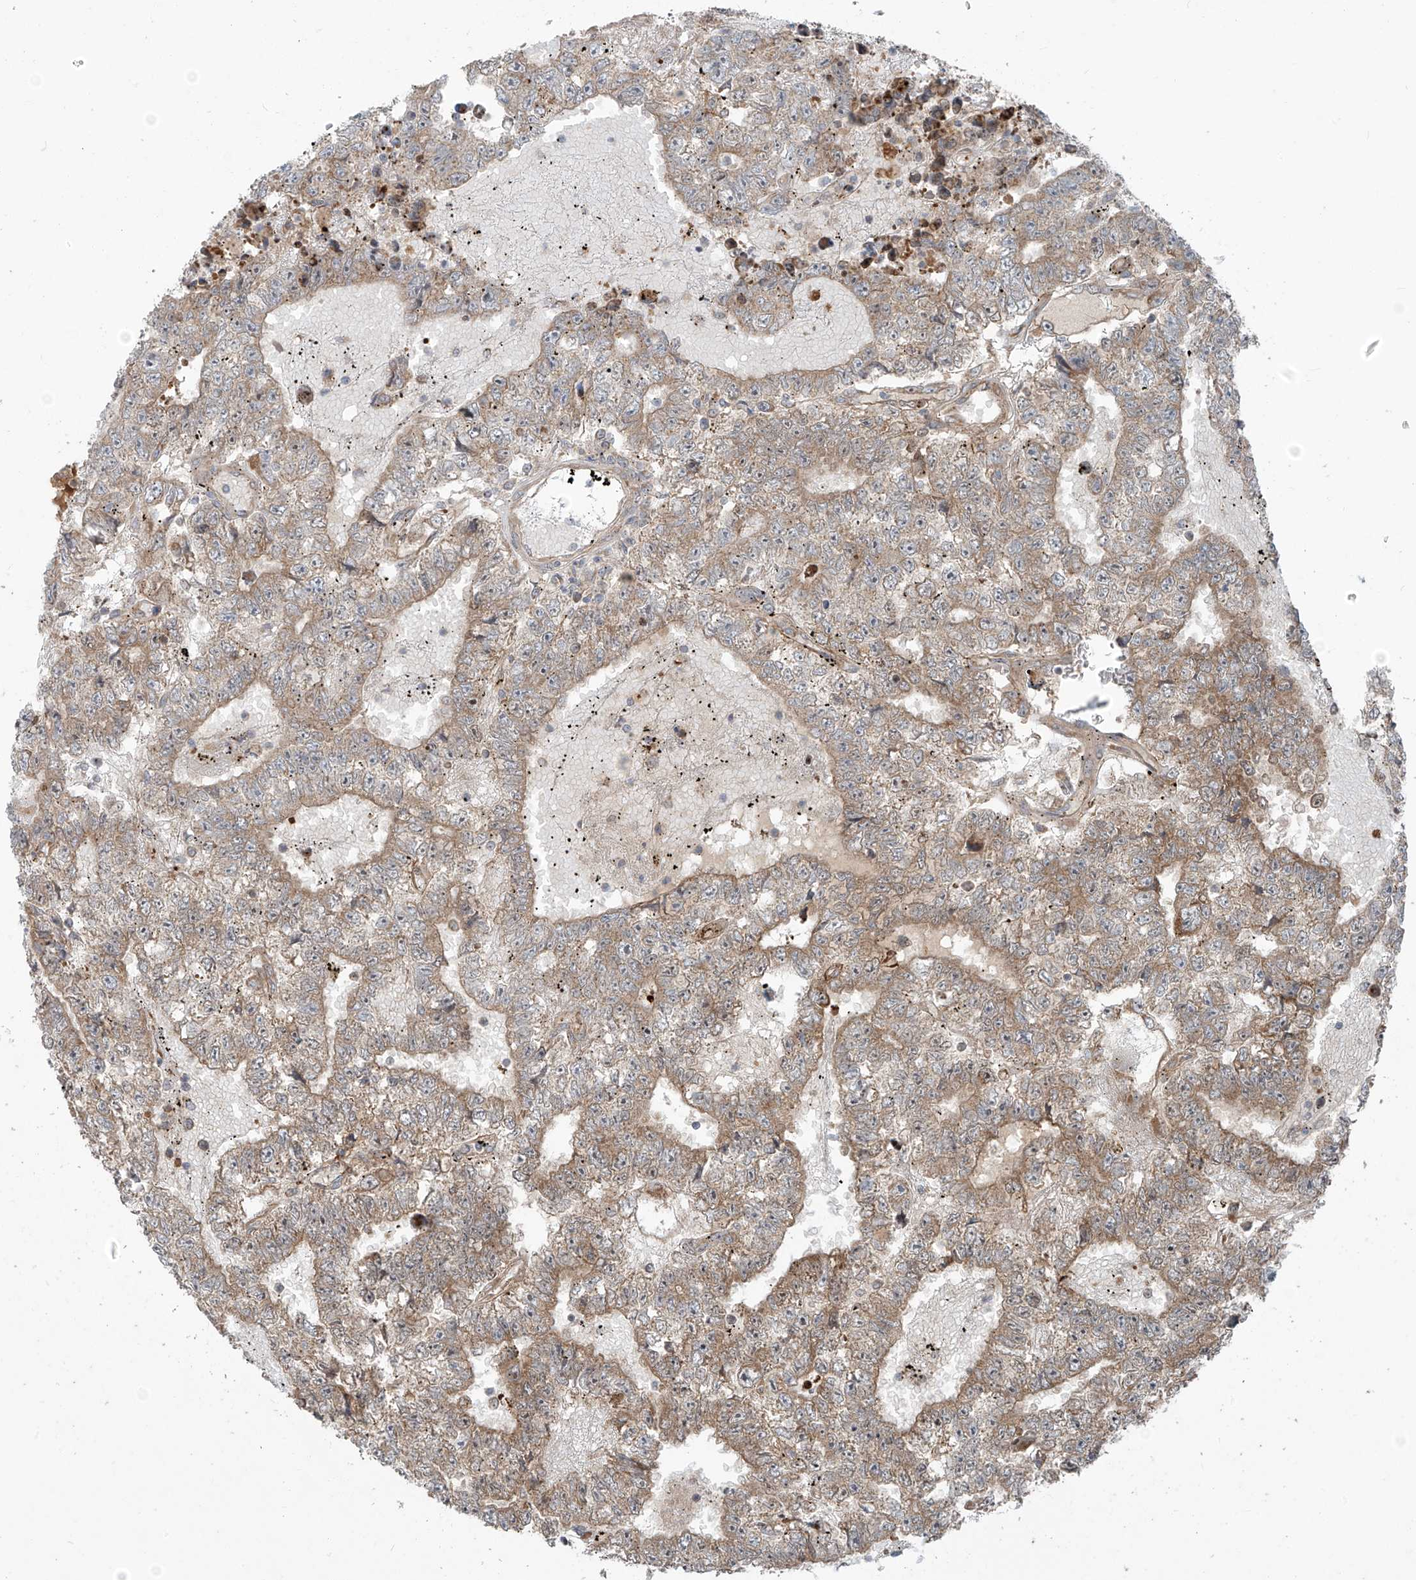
{"staining": {"intensity": "moderate", "quantity": ">75%", "location": "cytoplasmic/membranous"}, "tissue": "testis cancer", "cell_type": "Tumor cells", "image_type": "cancer", "snomed": [{"axis": "morphology", "description": "Carcinoma, Embryonal, NOS"}, {"axis": "topography", "description": "Testis"}], "caption": "Protein staining of testis cancer (embryonal carcinoma) tissue displays moderate cytoplasmic/membranous positivity in approximately >75% of tumor cells.", "gene": "KATNIP", "patient": {"sex": "male", "age": 25}}